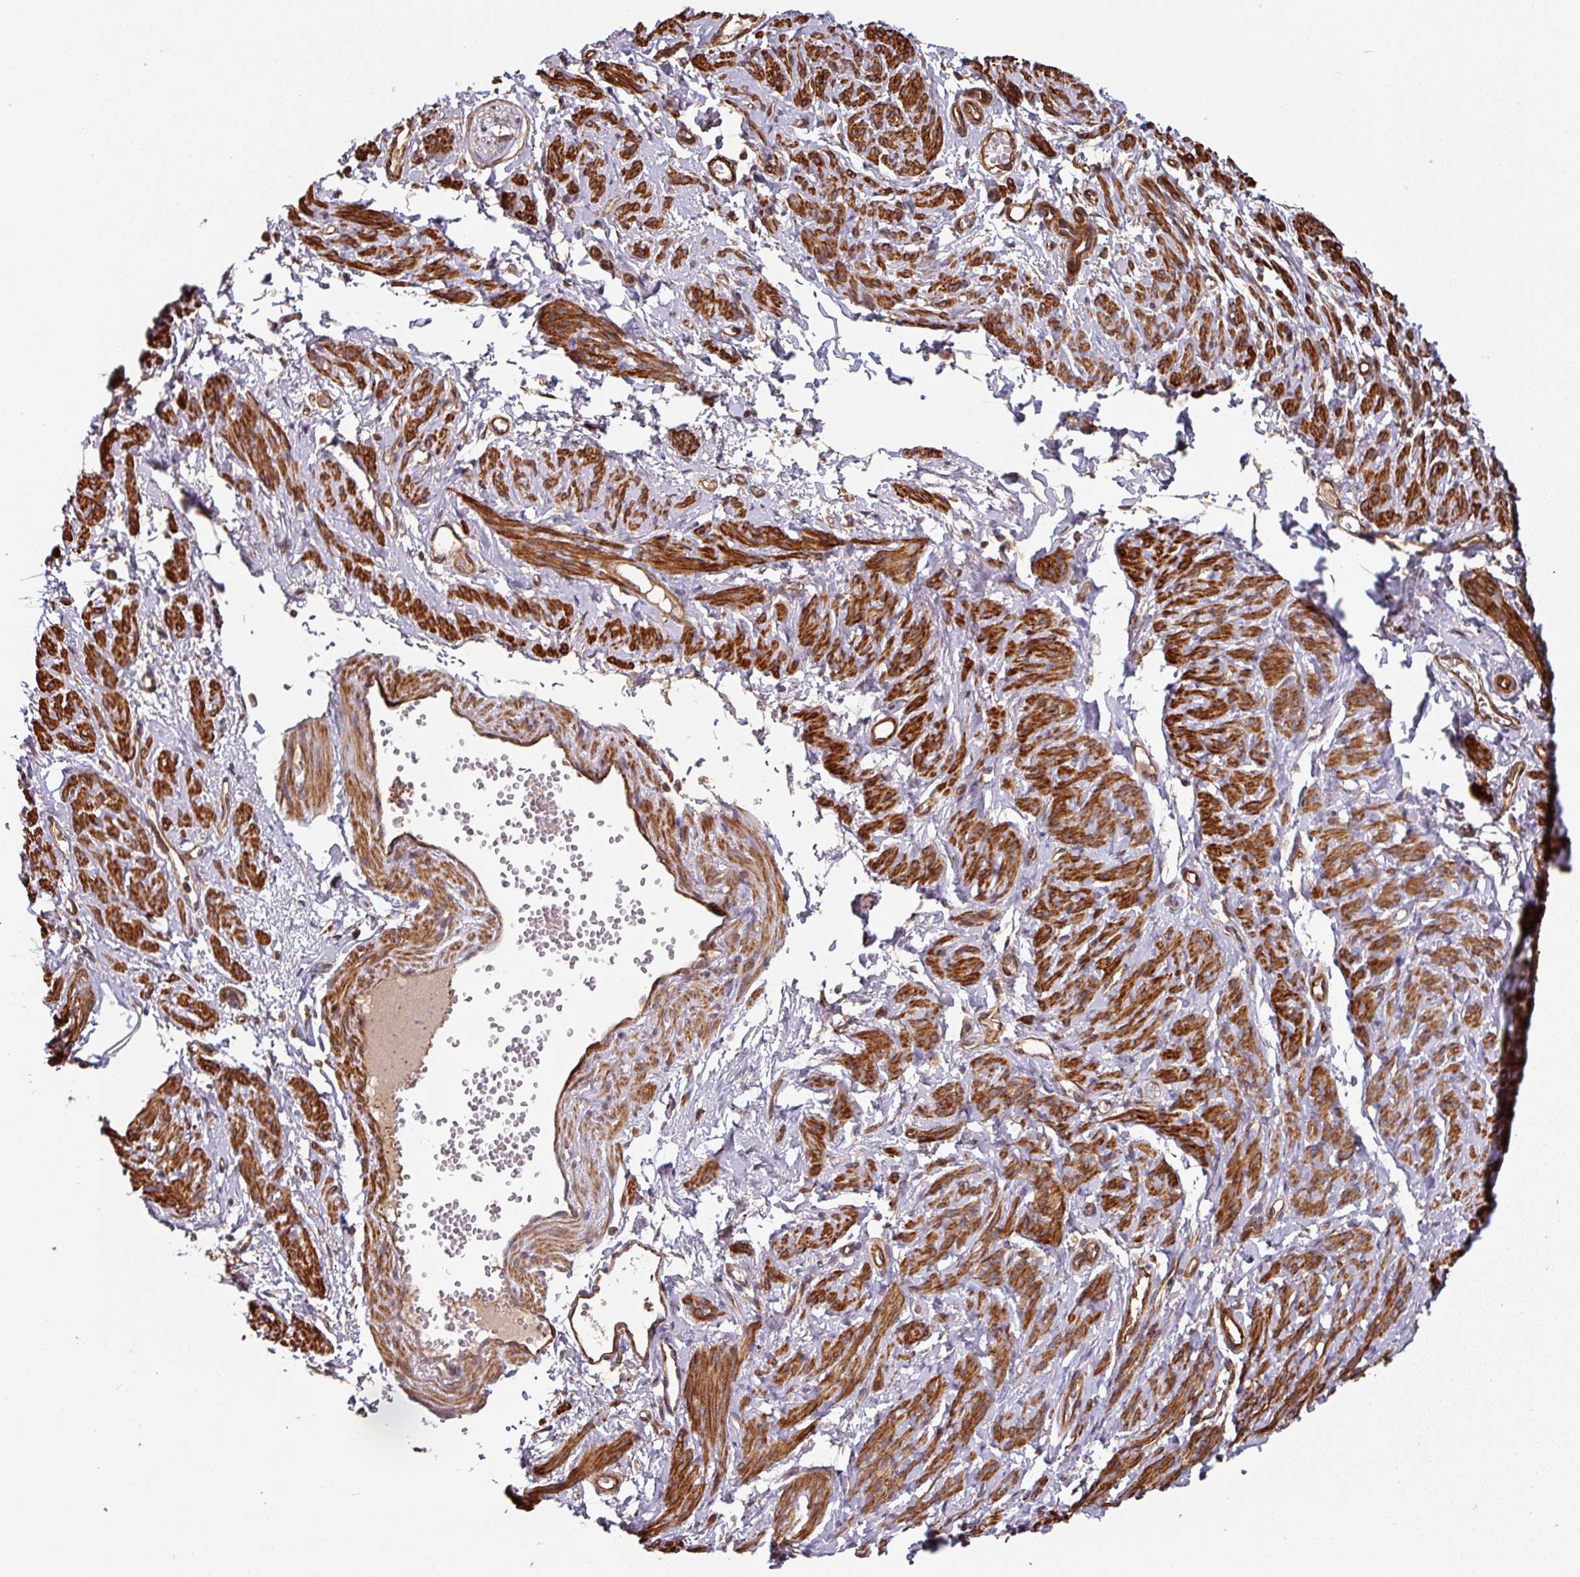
{"staining": {"intensity": "strong", "quantity": ">75%", "location": "cytoplasmic/membranous"}, "tissue": "smooth muscle", "cell_type": "Smooth muscle cells", "image_type": "normal", "snomed": [{"axis": "morphology", "description": "Normal tissue, NOS"}, {"axis": "topography", "description": "Smooth muscle"}], "caption": "The histopathology image reveals immunohistochemical staining of normal smooth muscle. There is strong cytoplasmic/membranous expression is appreciated in about >75% of smooth muscle cells.", "gene": "SIK1", "patient": {"sex": "female", "age": 65}}